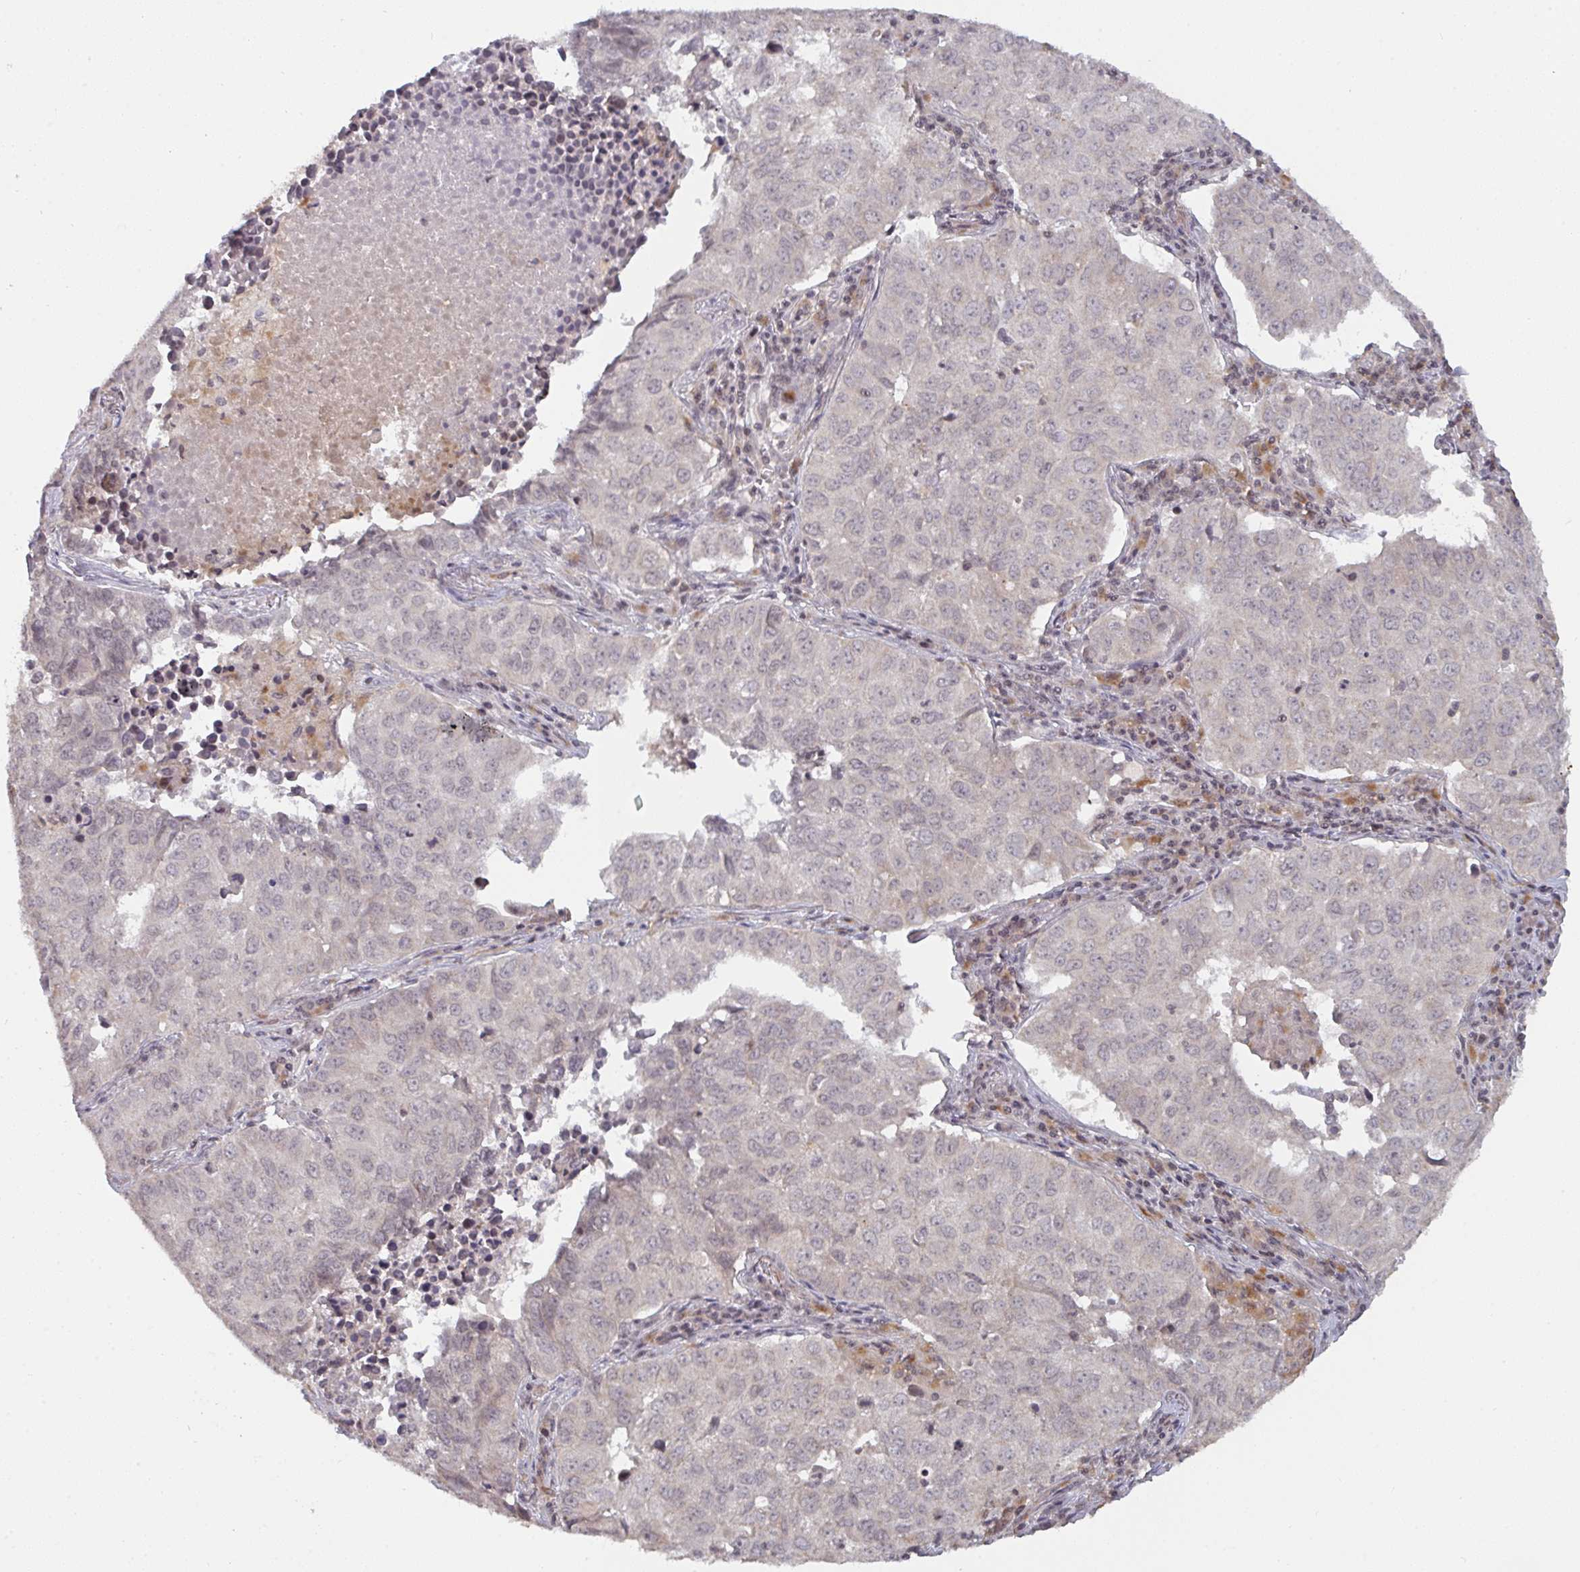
{"staining": {"intensity": "negative", "quantity": "none", "location": "none"}, "tissue": "lung cancer", "cell_type": "Tumor cells", "image_type": "cancer", "snomed": [{"axis": "morphology", "description": "Adenocarcinoma, NOS"}, {"axis": "topography", "description": "Lung"}], "caption": "This is an immunohistochemistry image of lung cancer (adenocarcinoma). There is no positivity in tumor cells.", "gene": "DCST1", "patient": {"sex": "female", "age": 50}}